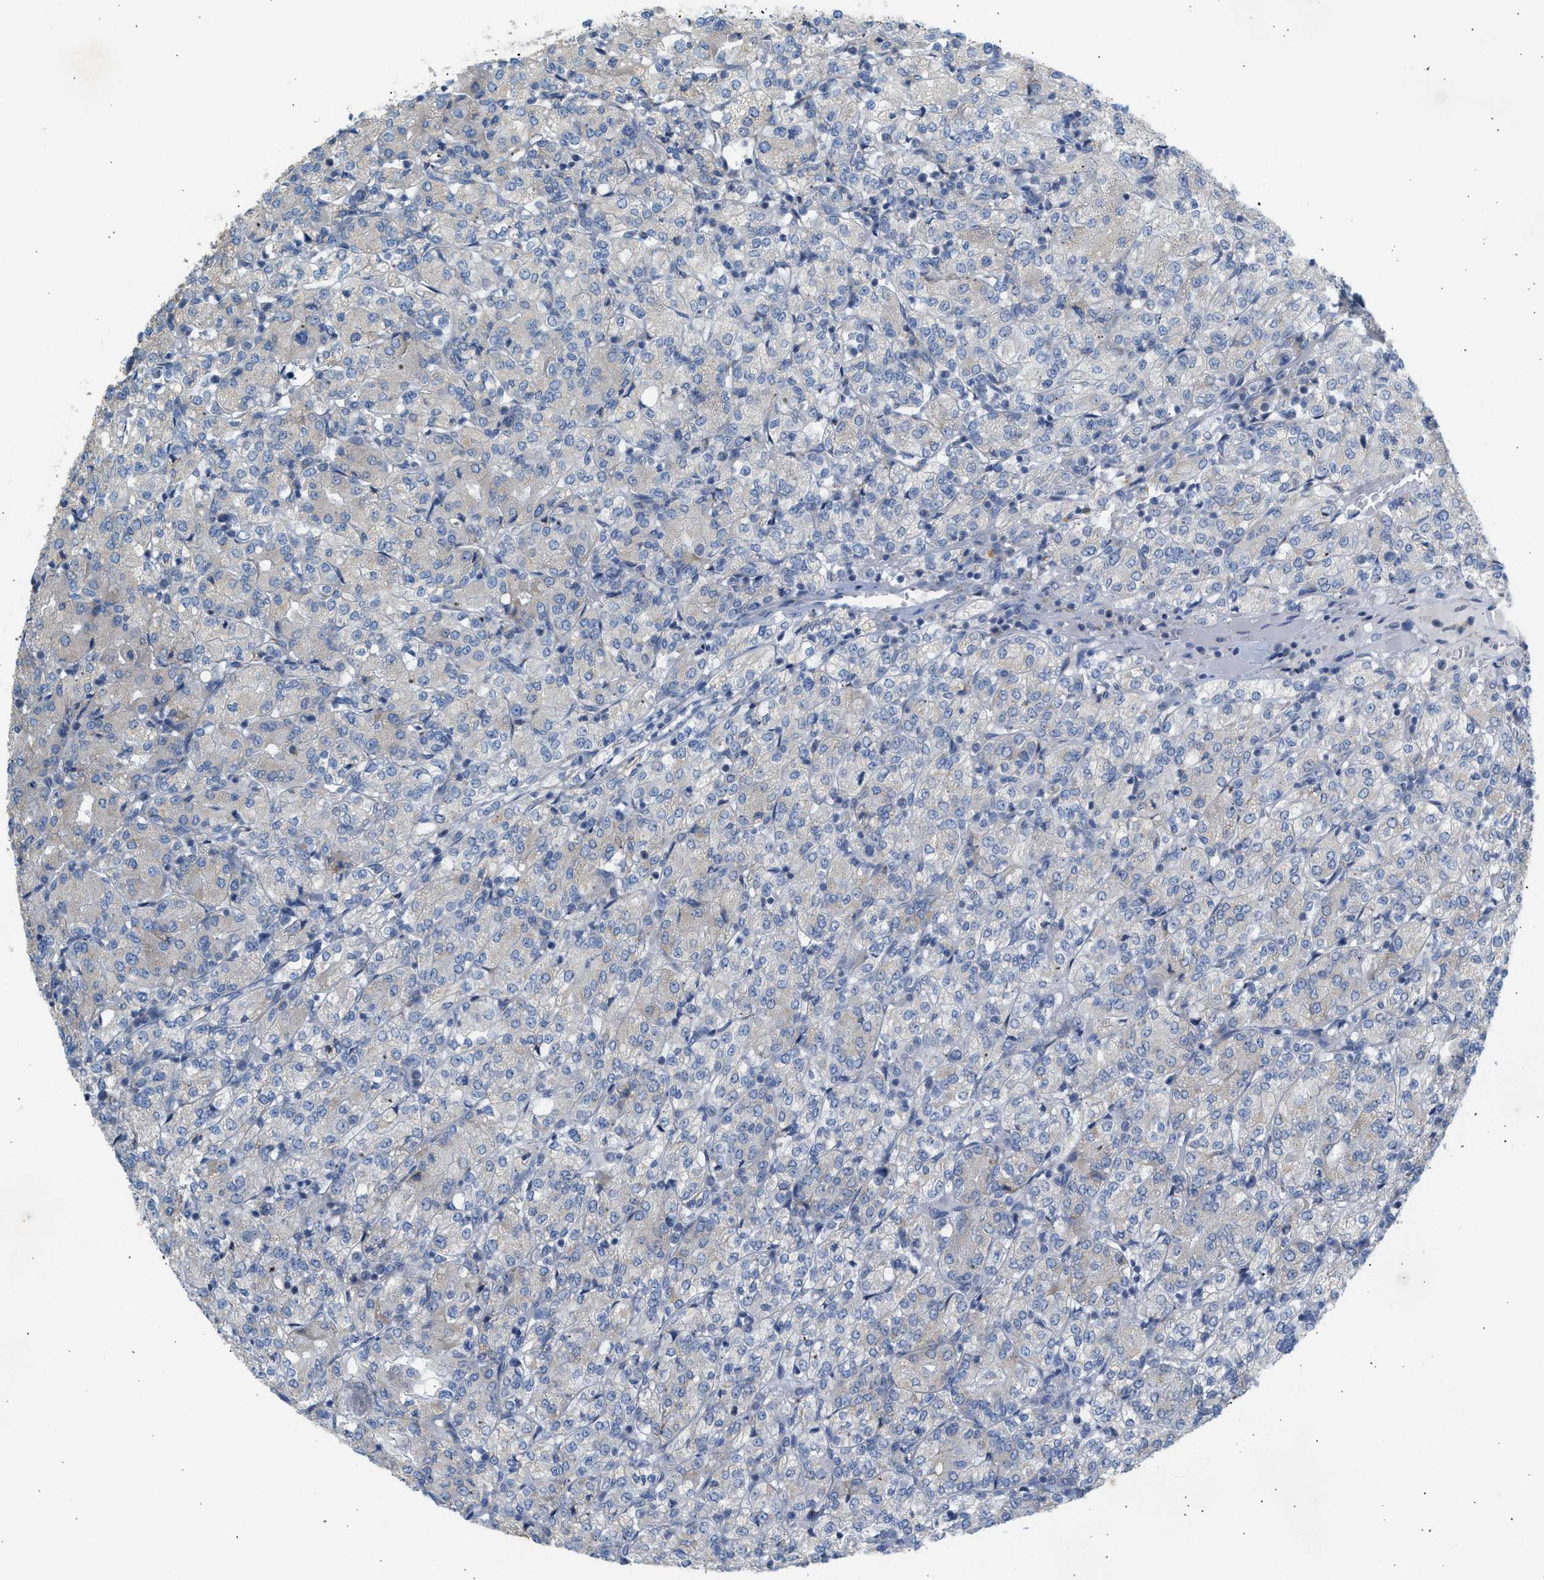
{"staining": {"intensity": "negative", "quantity": "none", "location": "none"}, "tissue": "renal cancer", "cell_type": "Tumor cells", "image_type": "cancer", "snomed": [{"axis": "morphology", "description": "Adenocarcinoma, NOS"}, {"axis": "topography", "description": "Kidney"}], "caption": "This is a photomicrograph of immunohistochemistry staining of adenocarcinoma (renal), which shows no staining in tumor cells. (DAB immunohistochemistry visualized using brightfield microscopy, high magnification).", "gene": "NDUFS8", "patient": {"sex": "male", "age": 77}}